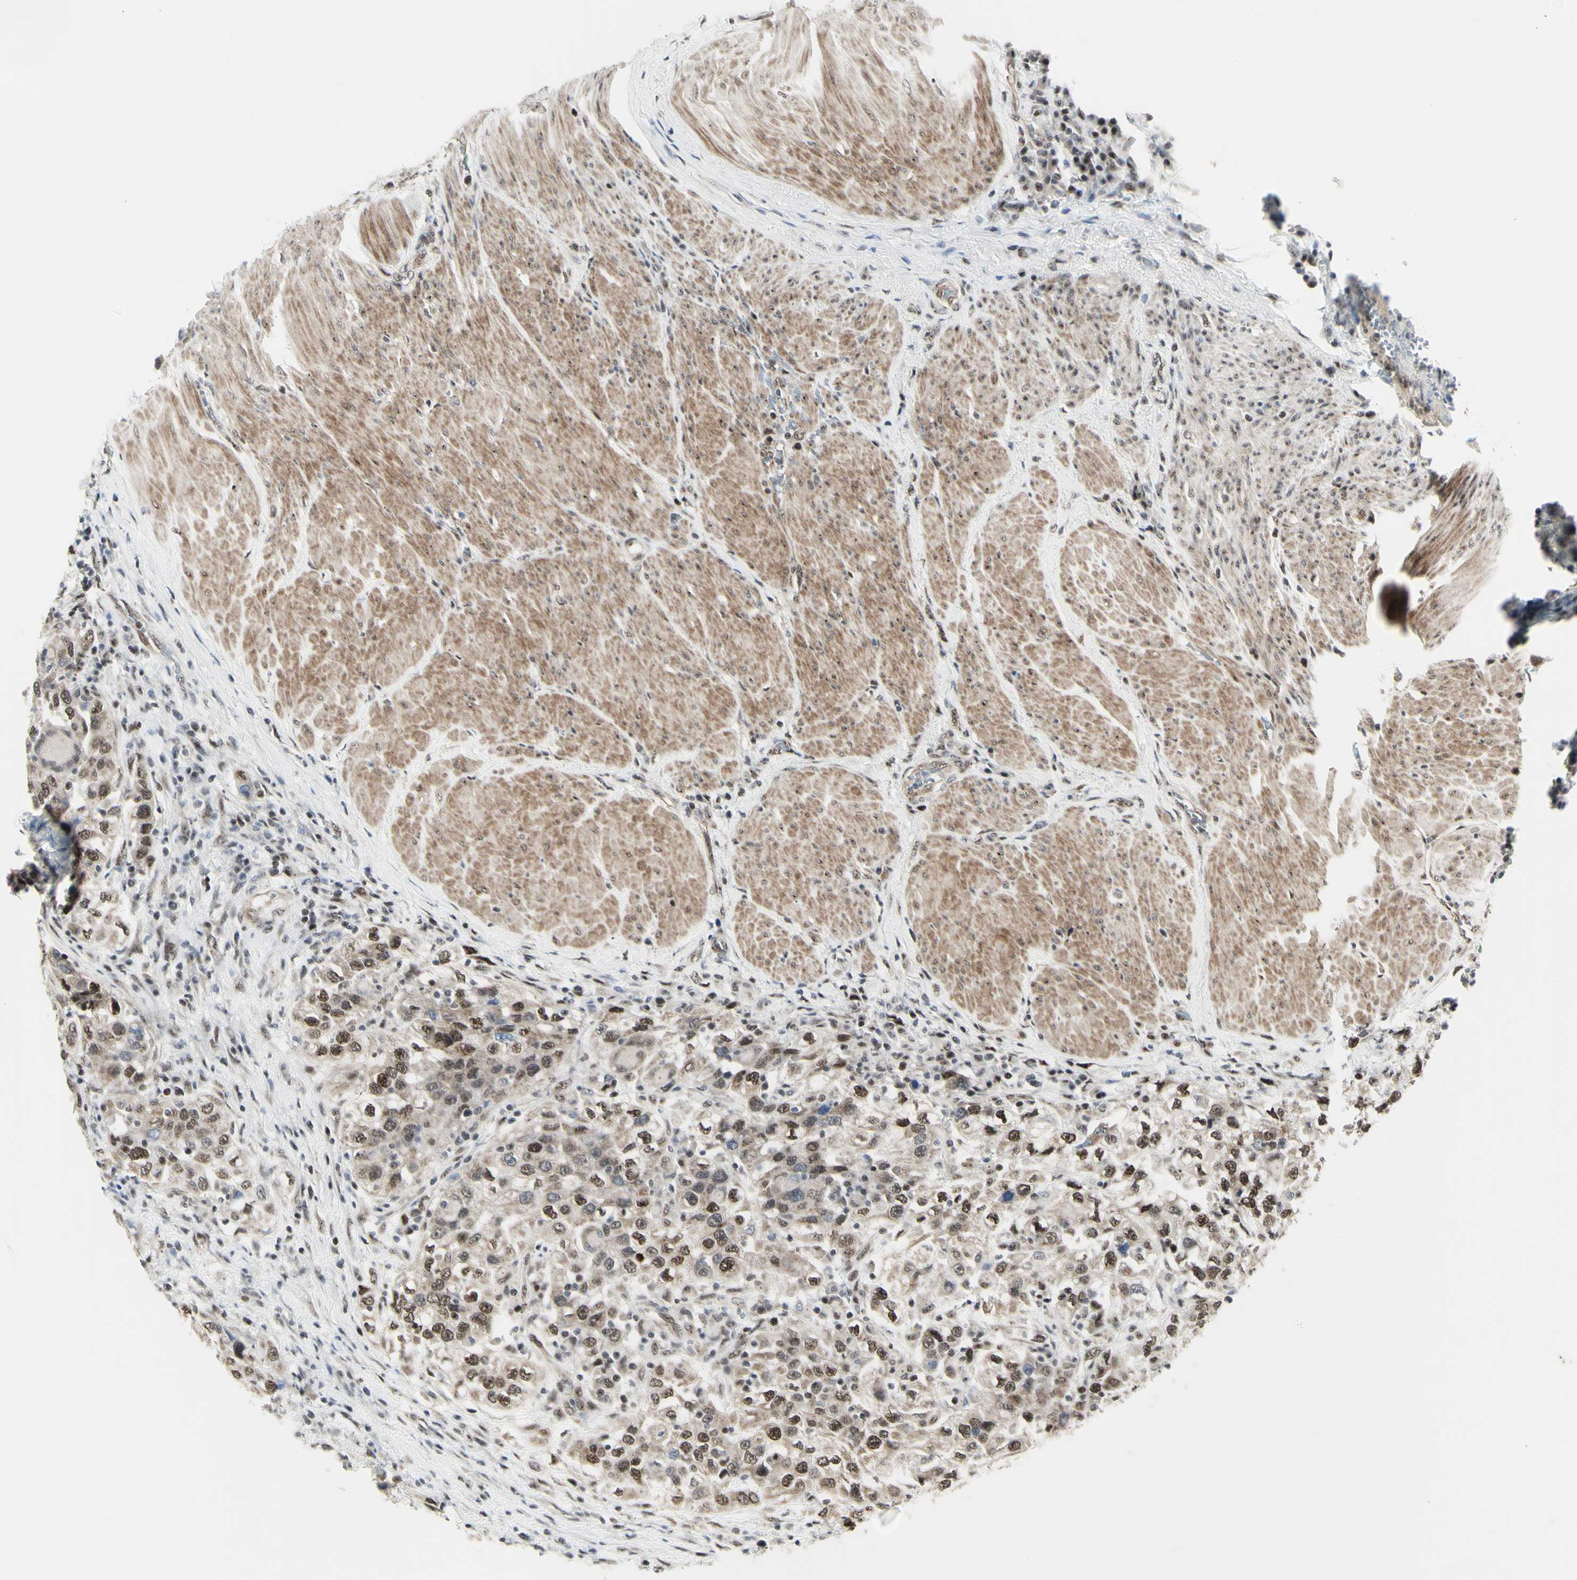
{"staining": {"intensity": "strong", "quantity": ">75%", "location": "nuclear"}, "tissue": "urothelial cancer", "cell_type": "Tumor cells", "image_type": "cancer", "snomed": [{"axis": "morphology", "description": "Urothelial carcinoma, High grade"}, {"axis": "topography", "description": "Urinary bladder"}], "caption": "Immunohistochemistry (IHC) of human urothelial cancer shows high levels of strong nuclear positivity in about >75% of tumor cells. The staining was performed using DAB to visualize the protein expression in brown, while the nuclei were stained in blue with hematoxylin (Magnification: 20x).", "gene": "DHRS7B", "patient": {"sex": "female", "age": 80}}